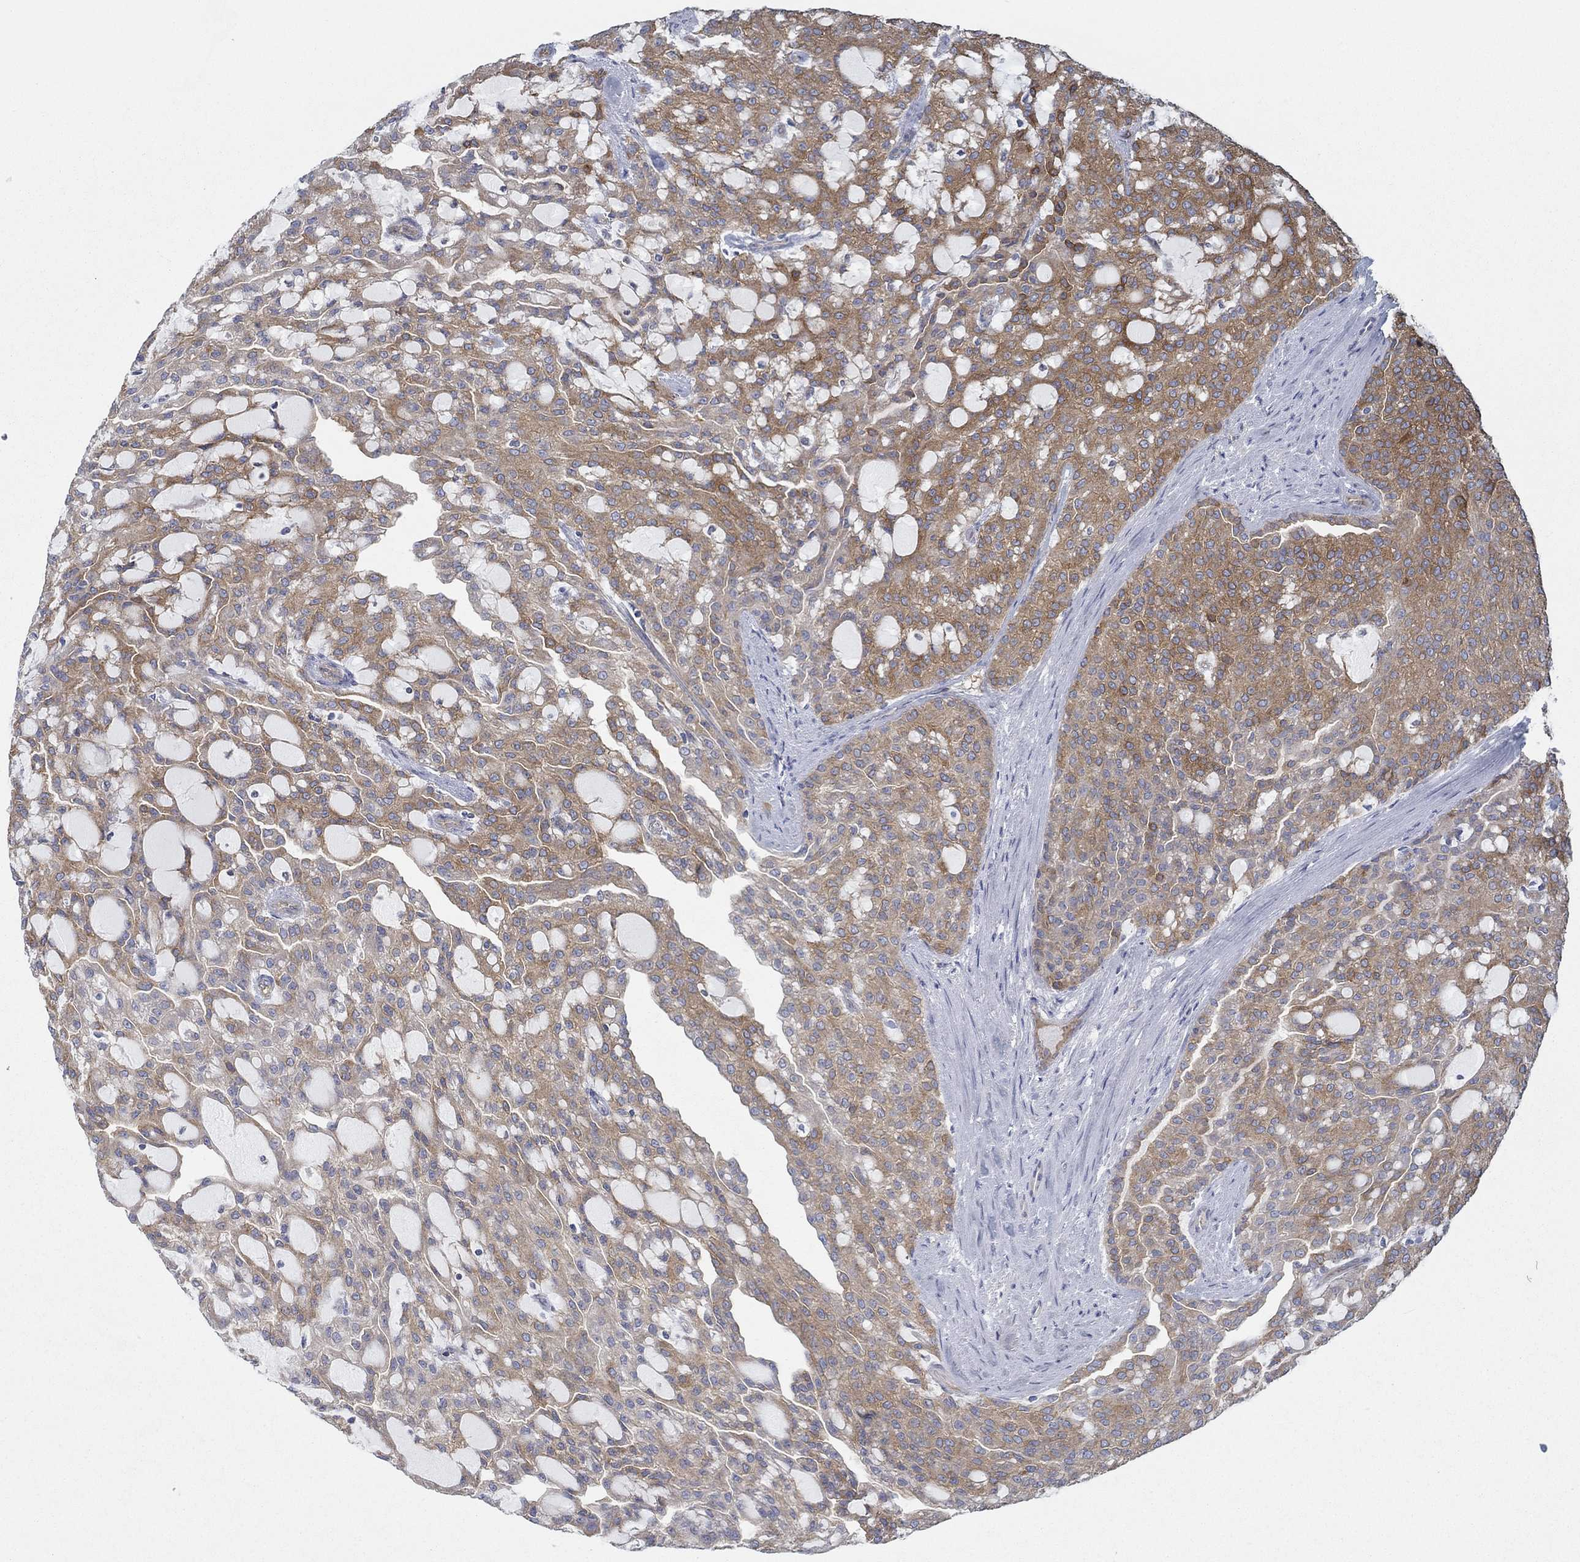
{"staining": {"intensity": "moderate", "quantity": ">75%", "location": "cytoplasmic/membranous"}, "tissue": "renal cancer", "cell_type": "Tumor cells", "image_type": "cancer", "snomed": [{"axis": "morphology", "description": "Adenocarcinoma, NOS"}, {"axis": "topography", "description": "Kidney"}], "caption": "An IHC image of neoplastic tissue is shown. Protein staining in brown labels moderate cytoplasmic/membranous positivity in adenocarcinoma (renal) within tumor cells. (Stains: DAB (3,3'-diaminobenzidine) in brown, nuclei in blue, Microscopy: brightfield microscopy at high magnification).", "gene": "SPAG9", "patient": {"sex": "male", "age": 63}}